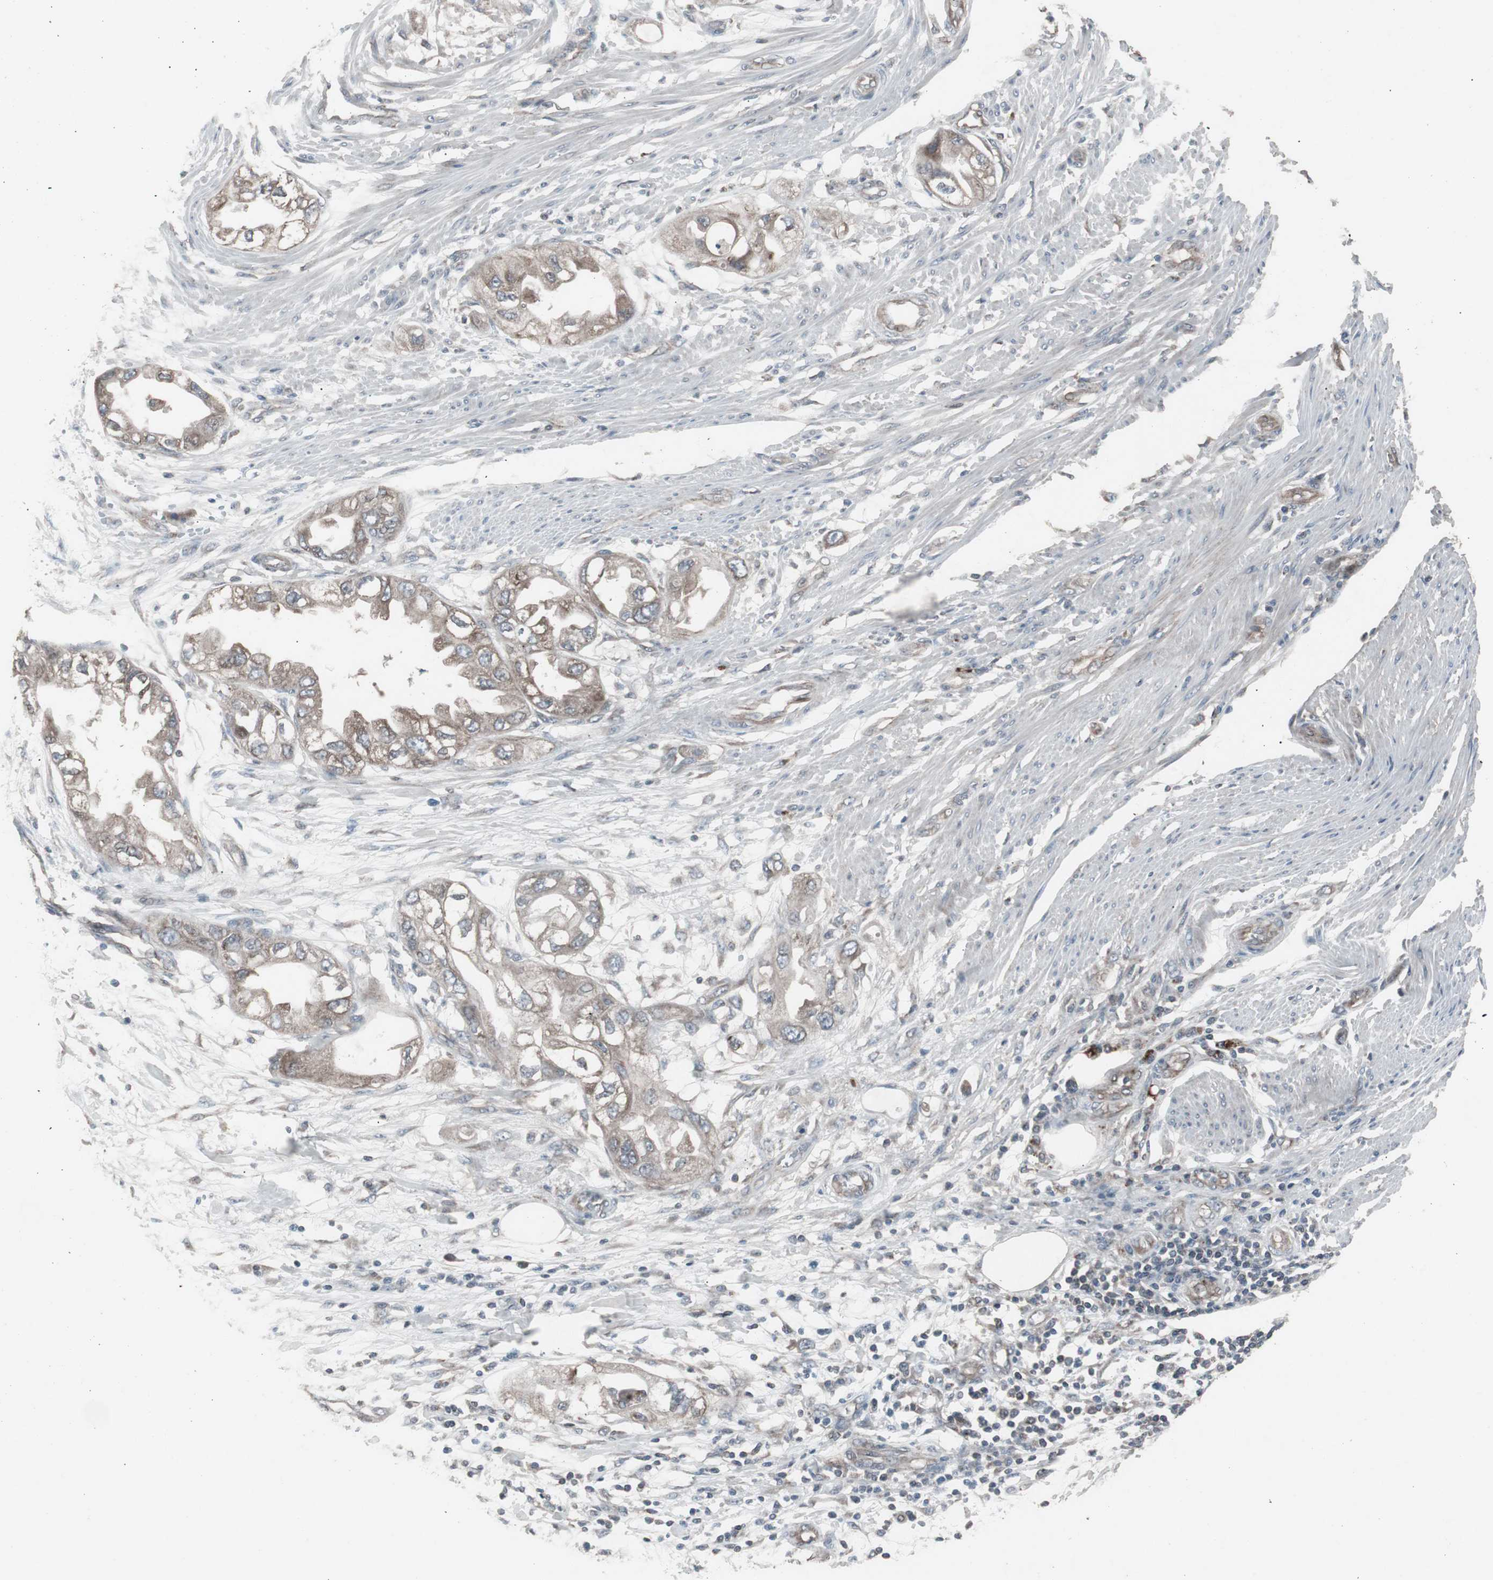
{"staining": {"intensity": "weak", "quantity": "25%-75%", "location": "cytoplasmic/membranous"}, "tissue": "endometrial cancer", "cell_type": "Tumor cells", "image_type": "cancer", "snomed": [{"axis": "morphology", "description": "Adenocarcinoma, NOS"}, {"axis": "topography", "description": "Endometrium"}], "caption": "Immunohistochemical staining of human endometrial adenocarcinoma reveals low levels of weak cytoplasmic/membranous expression in about 25%-75% of tumor cells.", "gene": "SSTR2", "patient": {"sex": "female", "age": 67}}